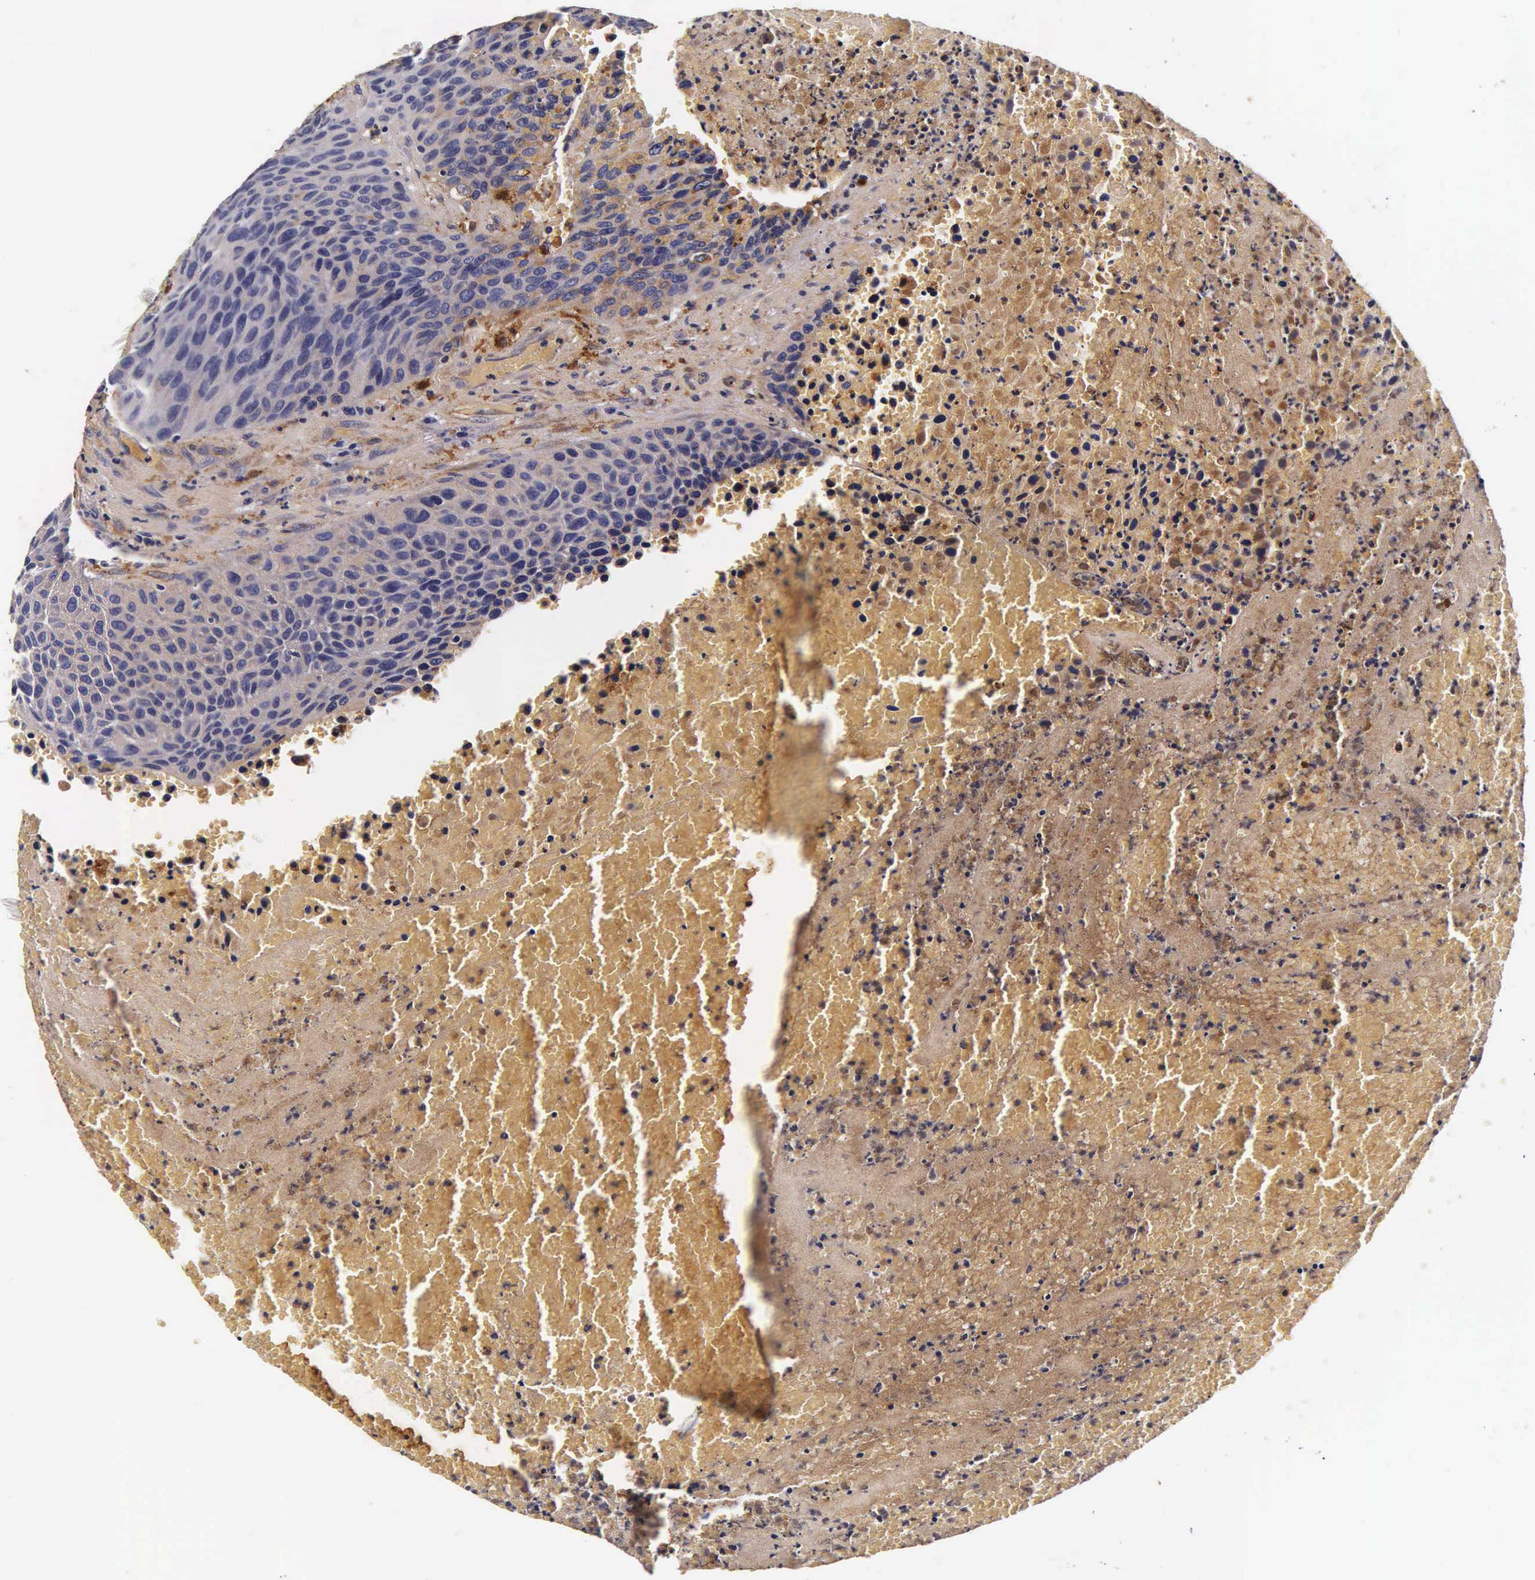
{"staining": {"intensity": "weak", "quantity": "<25%", "location": "cytoplasmic/membranous"}, "tissue": "urothelial cancer", "cell_type": "Tumor cells", "image_type": "cancer", "snomed": [{"axis": "morphology", "description": "Urothelial carcinoma, High grade"}, {"axis": "topography", "description": "Urinary bladder"}], "caption": "An immunohistochemistry (IHC) micrograph of urothelial cancer is shown. There is no staining in tumor cells of urothelial cancer.", "gene": "CTSB", "patient": {"sex": "male", "age": 66}}